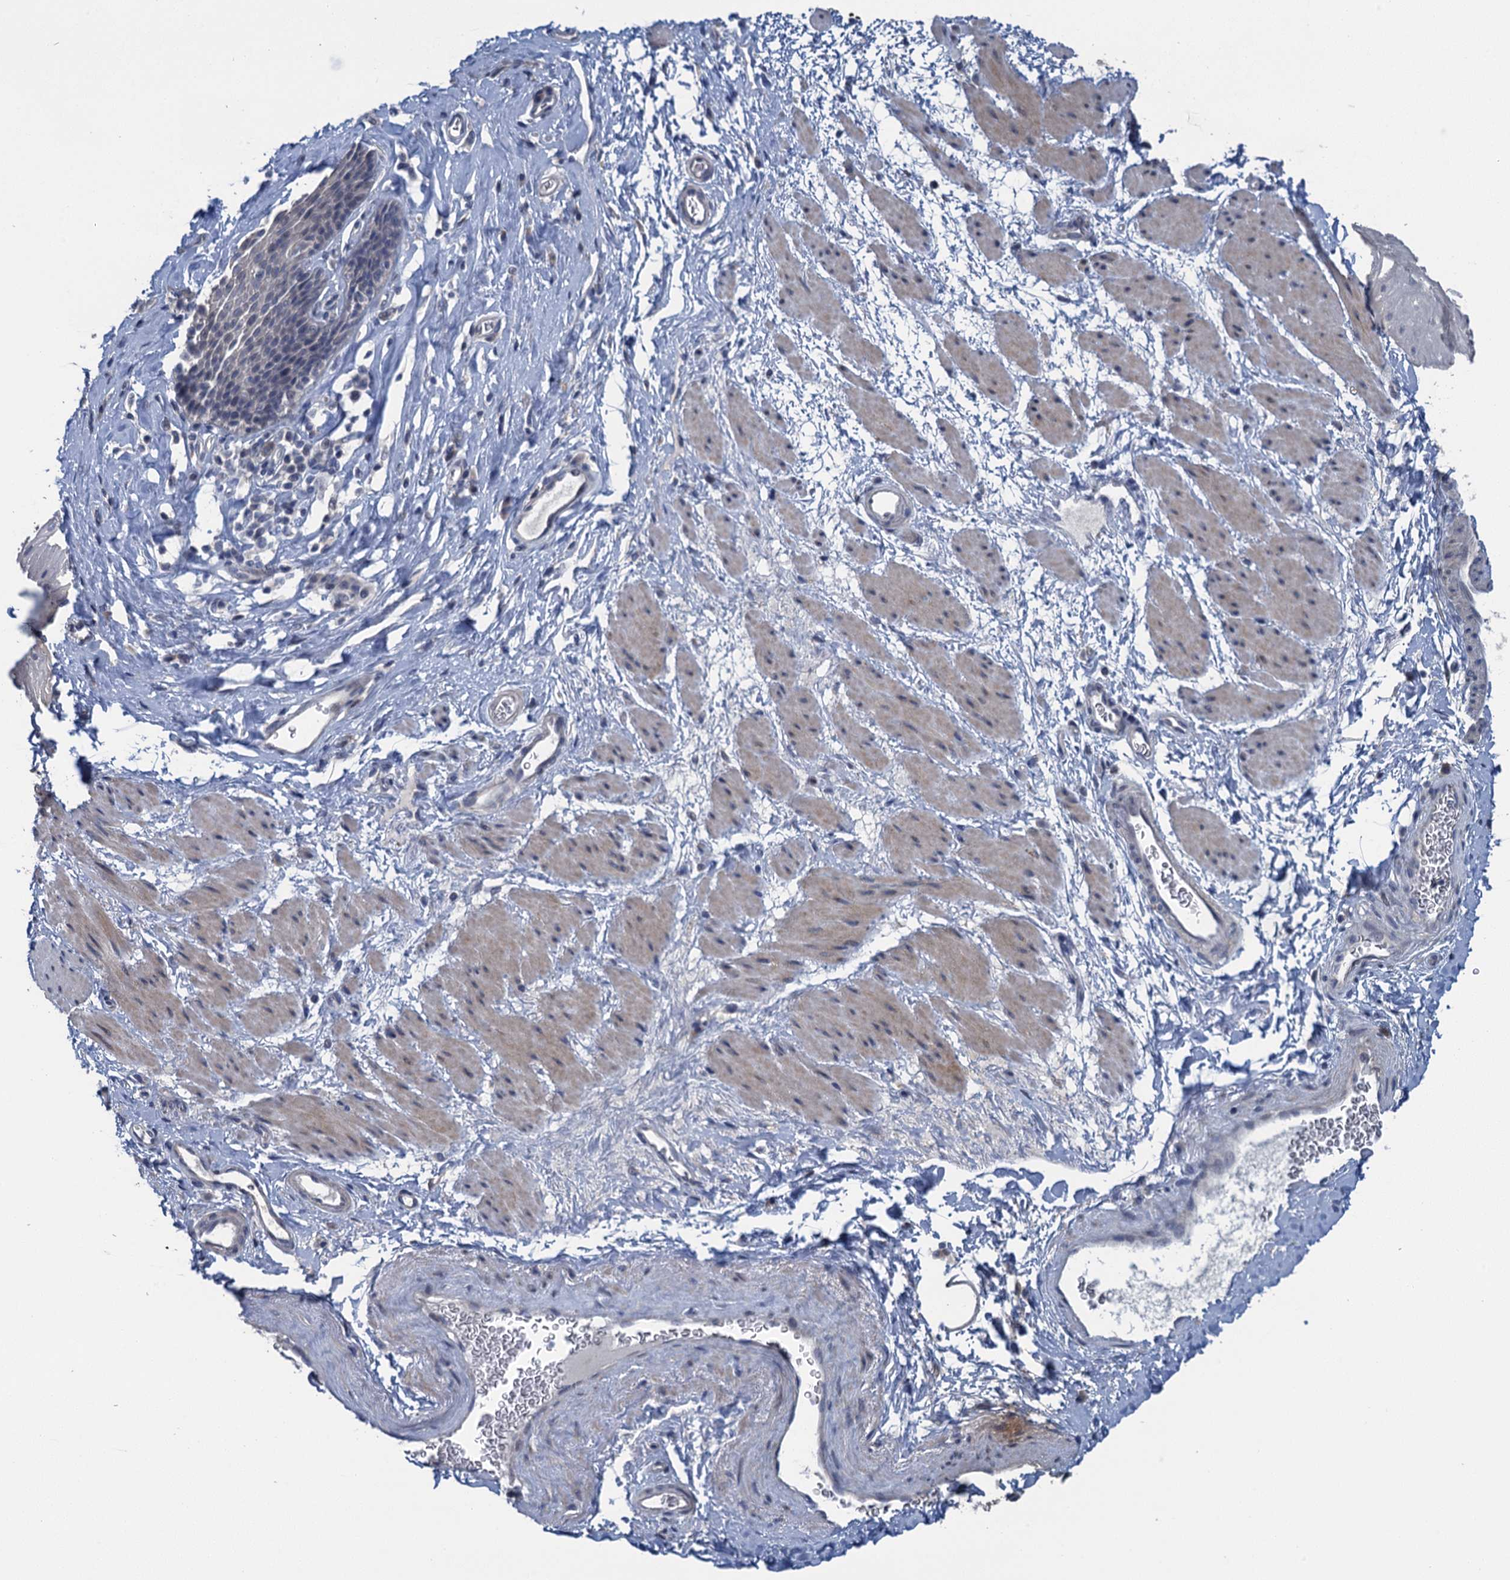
{"staining": {"intensity": "negative", "quantity": "none", "location": "none"}, "tissue": "esophagus", "cell_type": "Squamous epithelial cells", "image_type": "normal", "snomed": [{"axis": "morphology", "description": "Normal tissue, NOS"}, {"axis": "topography", "description": "Esophagus"}], "caption": "Immunohistochemistry (IHC) photomicrograph of unremarkable esophagus: human esophagus stained with DAB (3,3'-diaminobenzidine) exhibits no significant protein expression in squamous epithelial cells. The staining is performed using DAB brown chromogen with nuclei counter-stained in using hematoxylin.", "gene": "MRFAP1", "patient": {"sex": "female", "age": 61}}